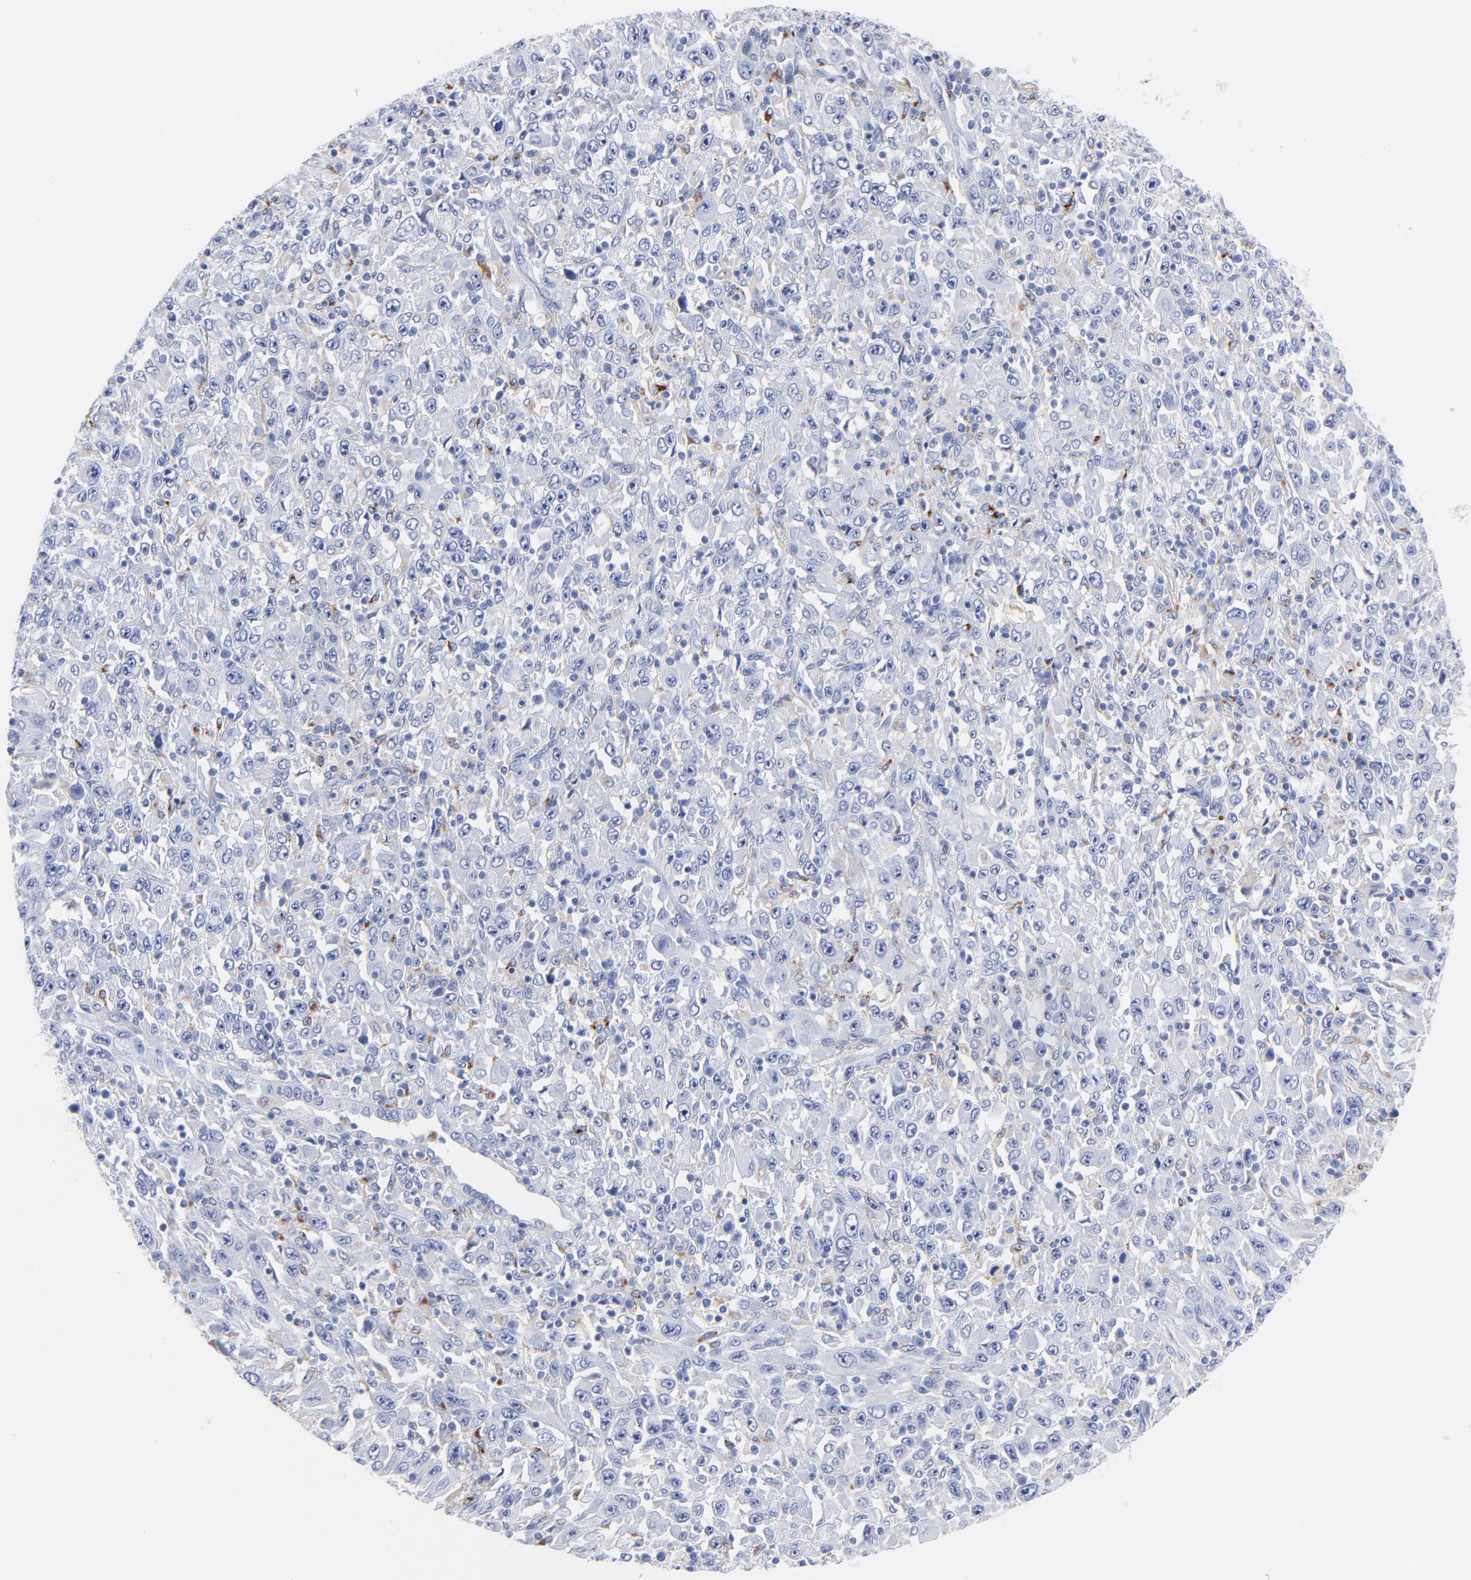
{"staining": {"intensity": "weak", "quantity": "<25%", "location": "cytoplasmic/membranous"}, "tissue": "melanoma", "cell_type": "Tumor cells", "image_type": "cancer", "snomed": [{"axis": "morphology", "description": "Malignant melanoma, Metastatic site"}, {"axis": "topography", "description": "Skin"}], "caption": "Tumor cells are negative for brown protein staining in malignant melanoma (metastatic site).", "gene": "CPVL", "patient": {"sex": "female", "age": 56}}